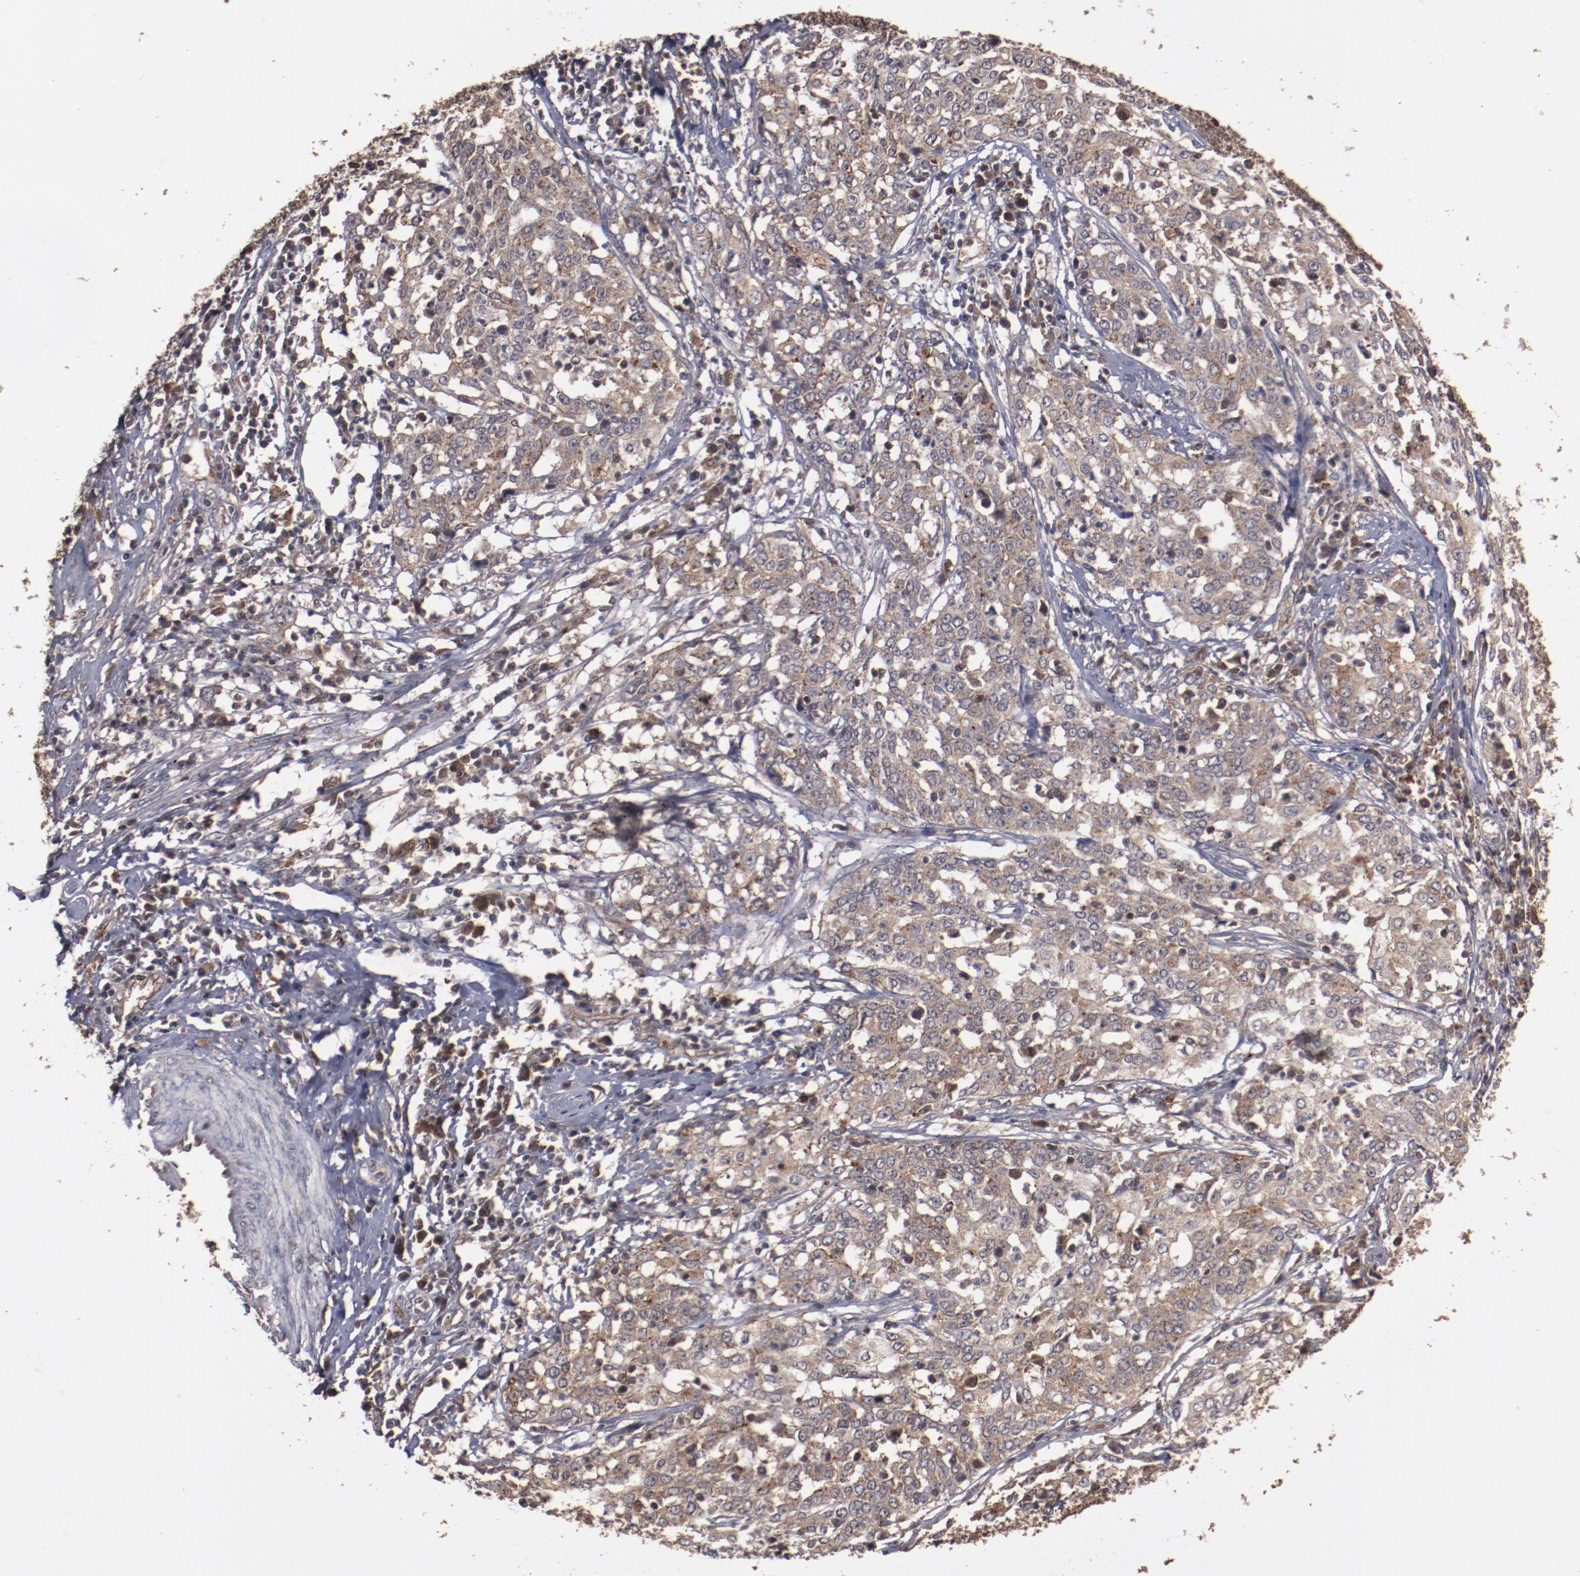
{"staining": {"intensity": "moderate", "quantity": ">75%", "location": "cytoplasmic/membranous"}, "tissue": "cervical cancer", "cell_type": "Tumor cells", "image_type": "cancer", "snomed": [{"axis": "morphology", "description": "Squamous cell carcinoma, NOS"}, {"axis": "topography", "description": "Cervix"}], "caption": "Protein staining of cervical squamous cell carcinoma tissue exhibits moderate cytoplasmic/membranous positivity in approximately >75% of tumor cells. The staining was performed using DAB (3,3'-diaminobenzidine), with brown indicating positive protein expression. Nuclei are stained blue with hematoxylin.", "gene": "TENM1", "patient": {"sex": "female", "age": 39}}